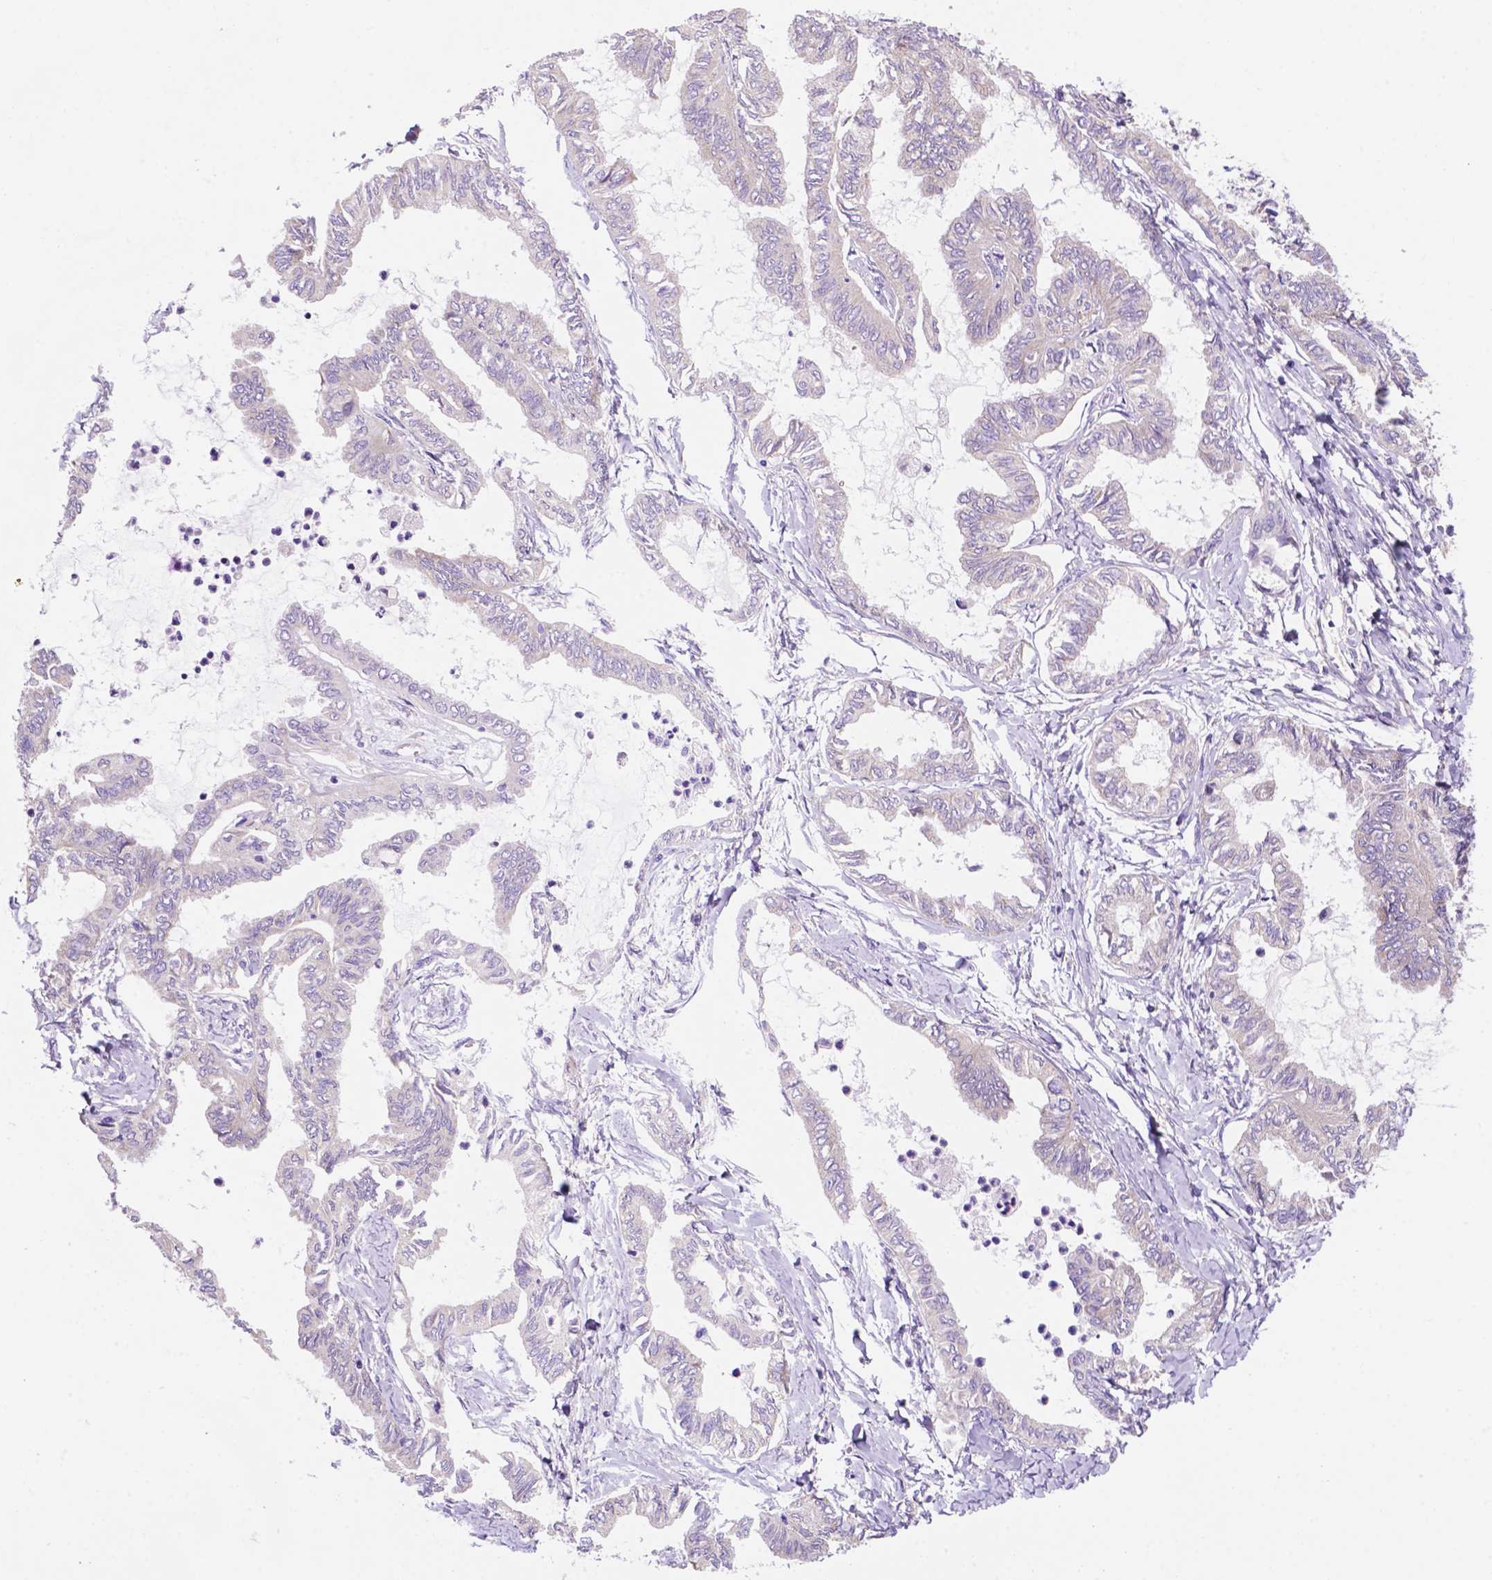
{"staining": {"intensity": "negative", "quantity": "none", "location": "none"}, "tissue": "ovarian cancer", "cell_type": "Tumor cells", "image_type": "cancer", "snomed": [{"axis": "morphology", "description": "Carcinoma, endometroid"}, {"axis": "topography", "description": "Ovary"}], "caption": "Immunohistochemistry (IHC) photomicrograph of neoplastic tissue: human ovarian endometroid carcinoma stained with DAB (3,3'-diaminobenzidine) exhibits no significant protein expression in tumor cells.", "gene": "CEACAM7", "patient": {"sex": "female", "age": 70}}